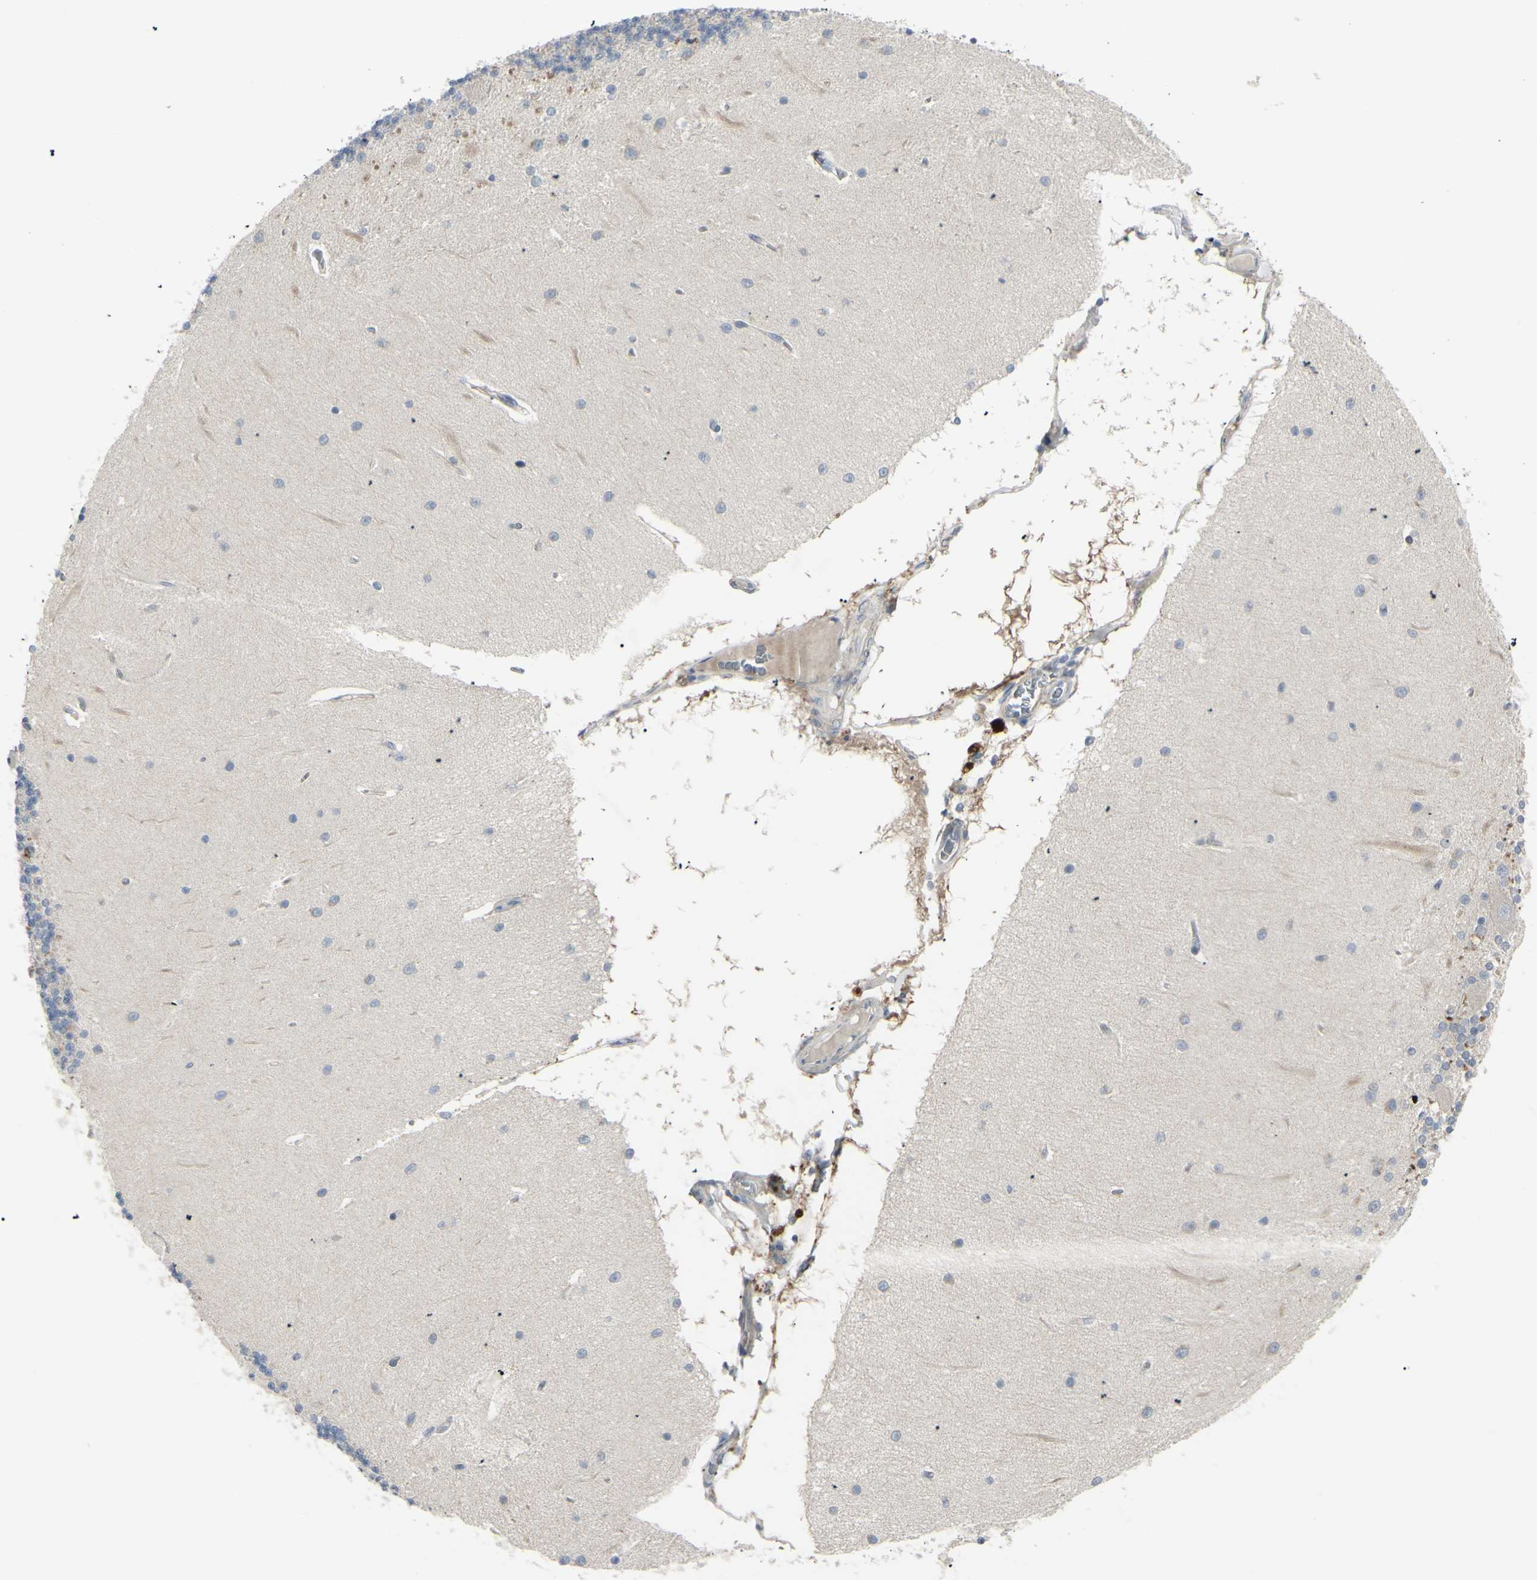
{"staining": {"intensity": "negative", "quantity": "none", "location": "none"}, "tissue": "cerebellum", "cell_type": "Cells in granular layer", "image_type": "normal", "snomed": [{"axis": "morphology", "description": "Normal tissue, NOS"}, {"axis": "topography", "description": "Cerebellum"}], "caption": "IHC of normal human cerebellum exhibits no expression in cells in granular layer.", "gene": "ETNK1", "patient": {"sex": "female", "age": 54}}